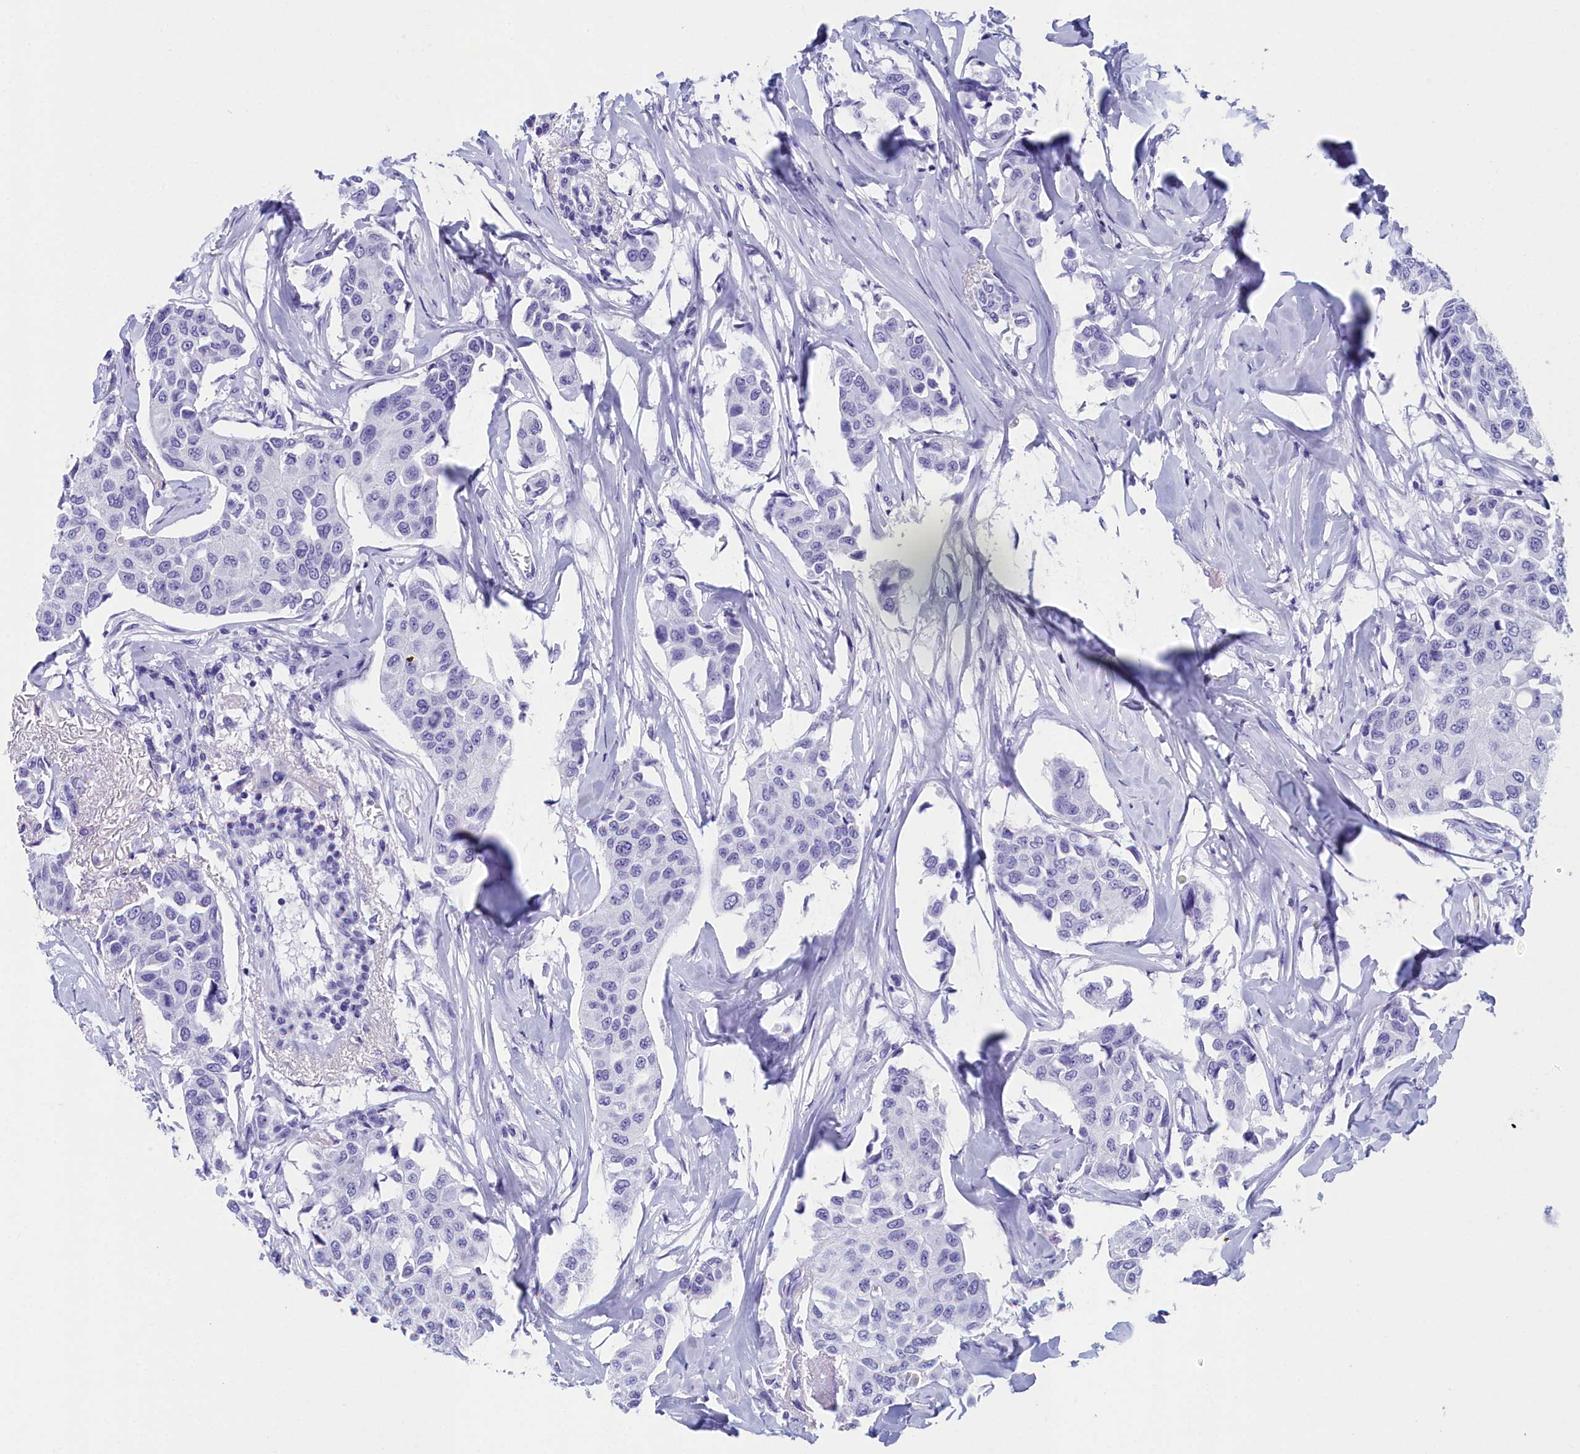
{"staining": {"intensity": "negative", "quantity": "none", "location": "none"}, "tissue": "breast cancer", "cell_type": "Tumor cells", "image_type": "cancer", "snomed": [{"axis": "morphology", "description": "Duct carcinoma"}, {"axis": "topography", "description": "Breast"}], "caption": "This is an IHC image of human infiltrating ductal carcinoma (breast). There is no staining in tumor cells.", "gene": "CCDC97", "patient": {"sex": "female", "age": 80}}